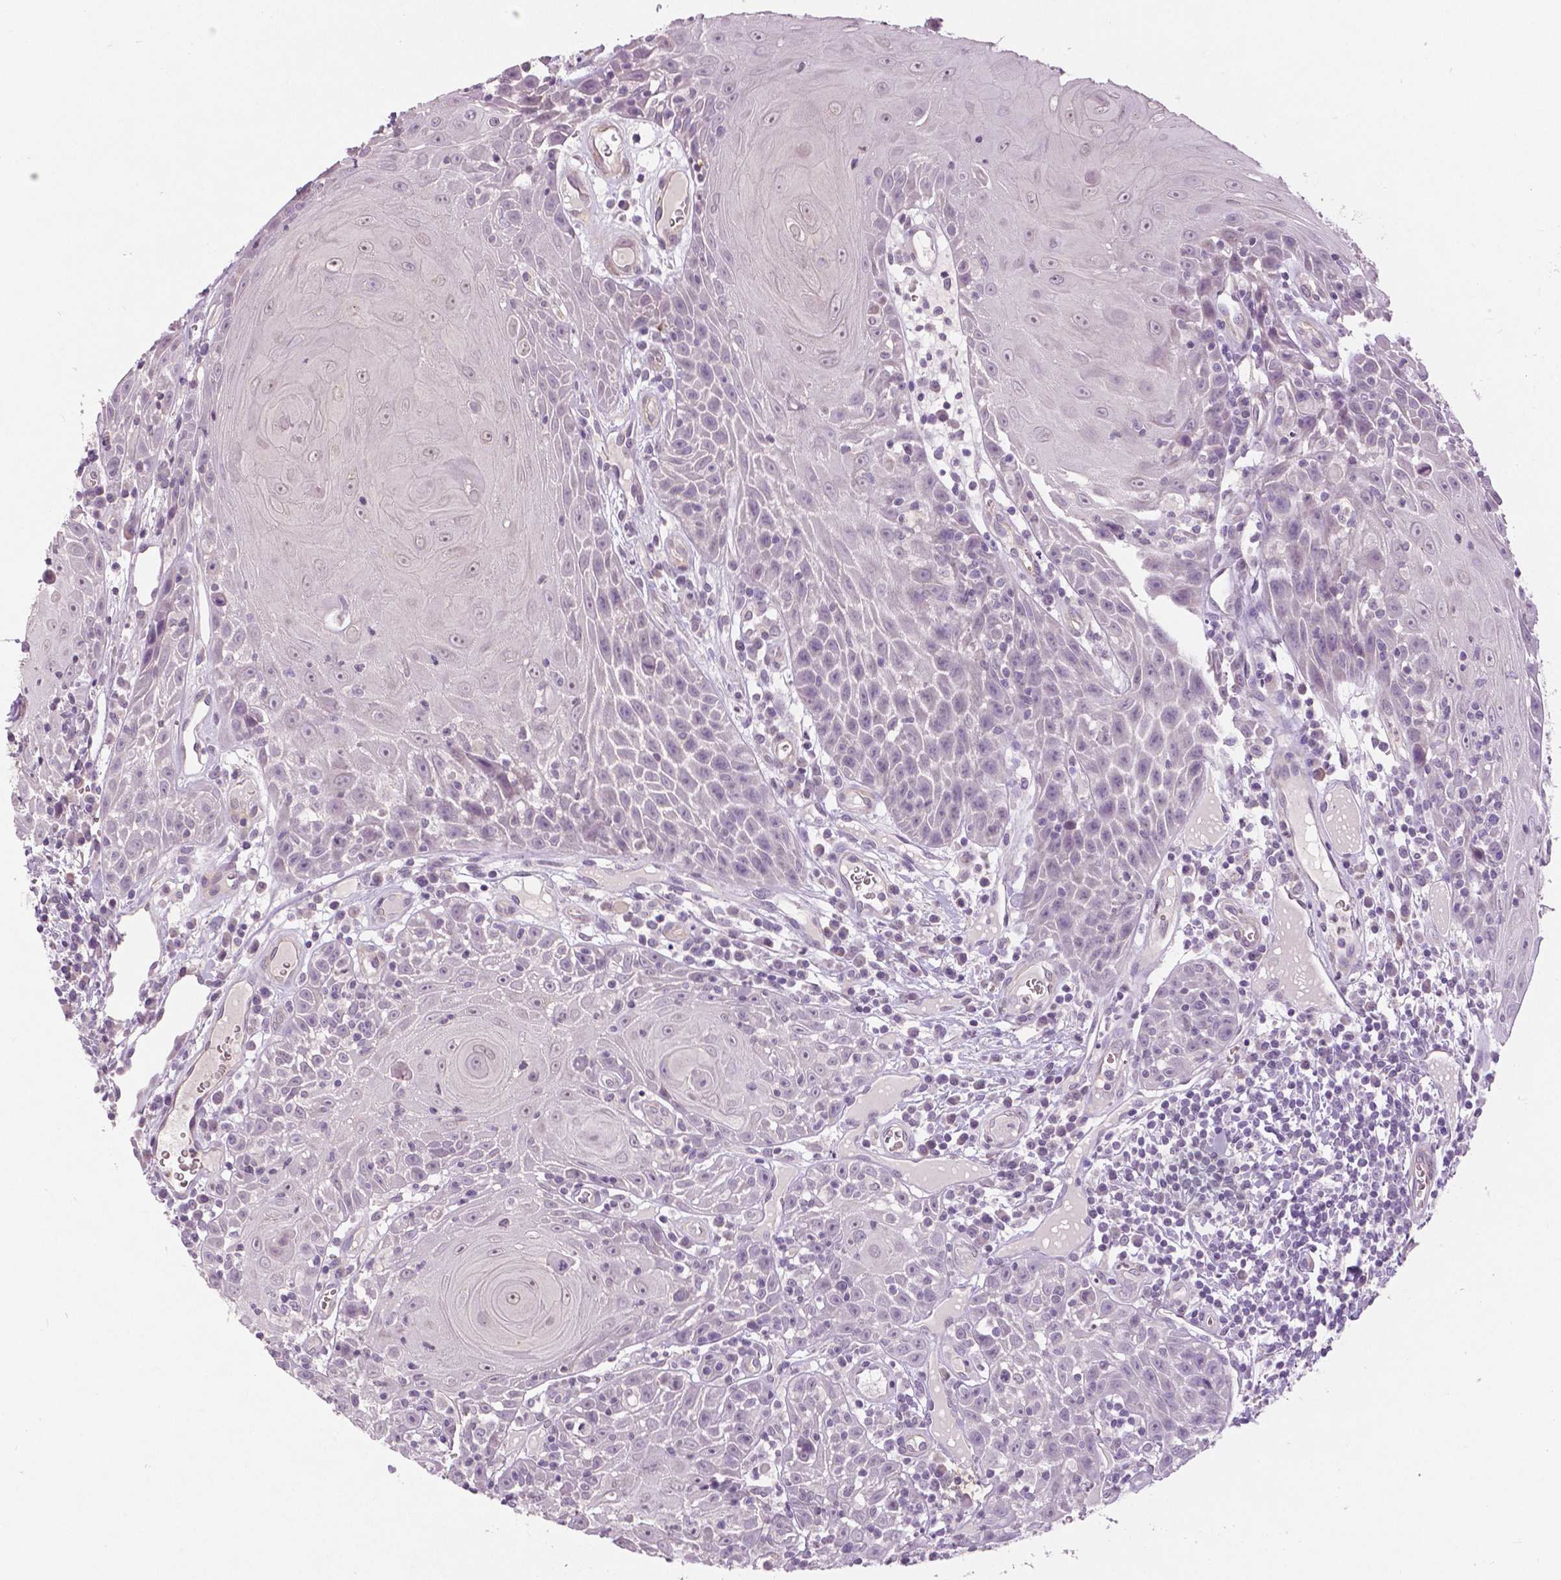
{"staining": {"intensity": "negative", "quantity": "none", "location": "none"}, "tissue": "head and neck cancer", "cell_type": "Tumor cells", "image_type": "cancer", "snomed": [{"axis": "morphology", "description": "Squamous cell carcinoma, NOS"}, {"axis": "topography", "description": "Head-Neck"}], "caption": "Tumor cells are negative for protein expression in human head and neck squamous cell carcinoma.", "gene": "GRIN2A", "patient": {"sex": "male", "age": 52}}